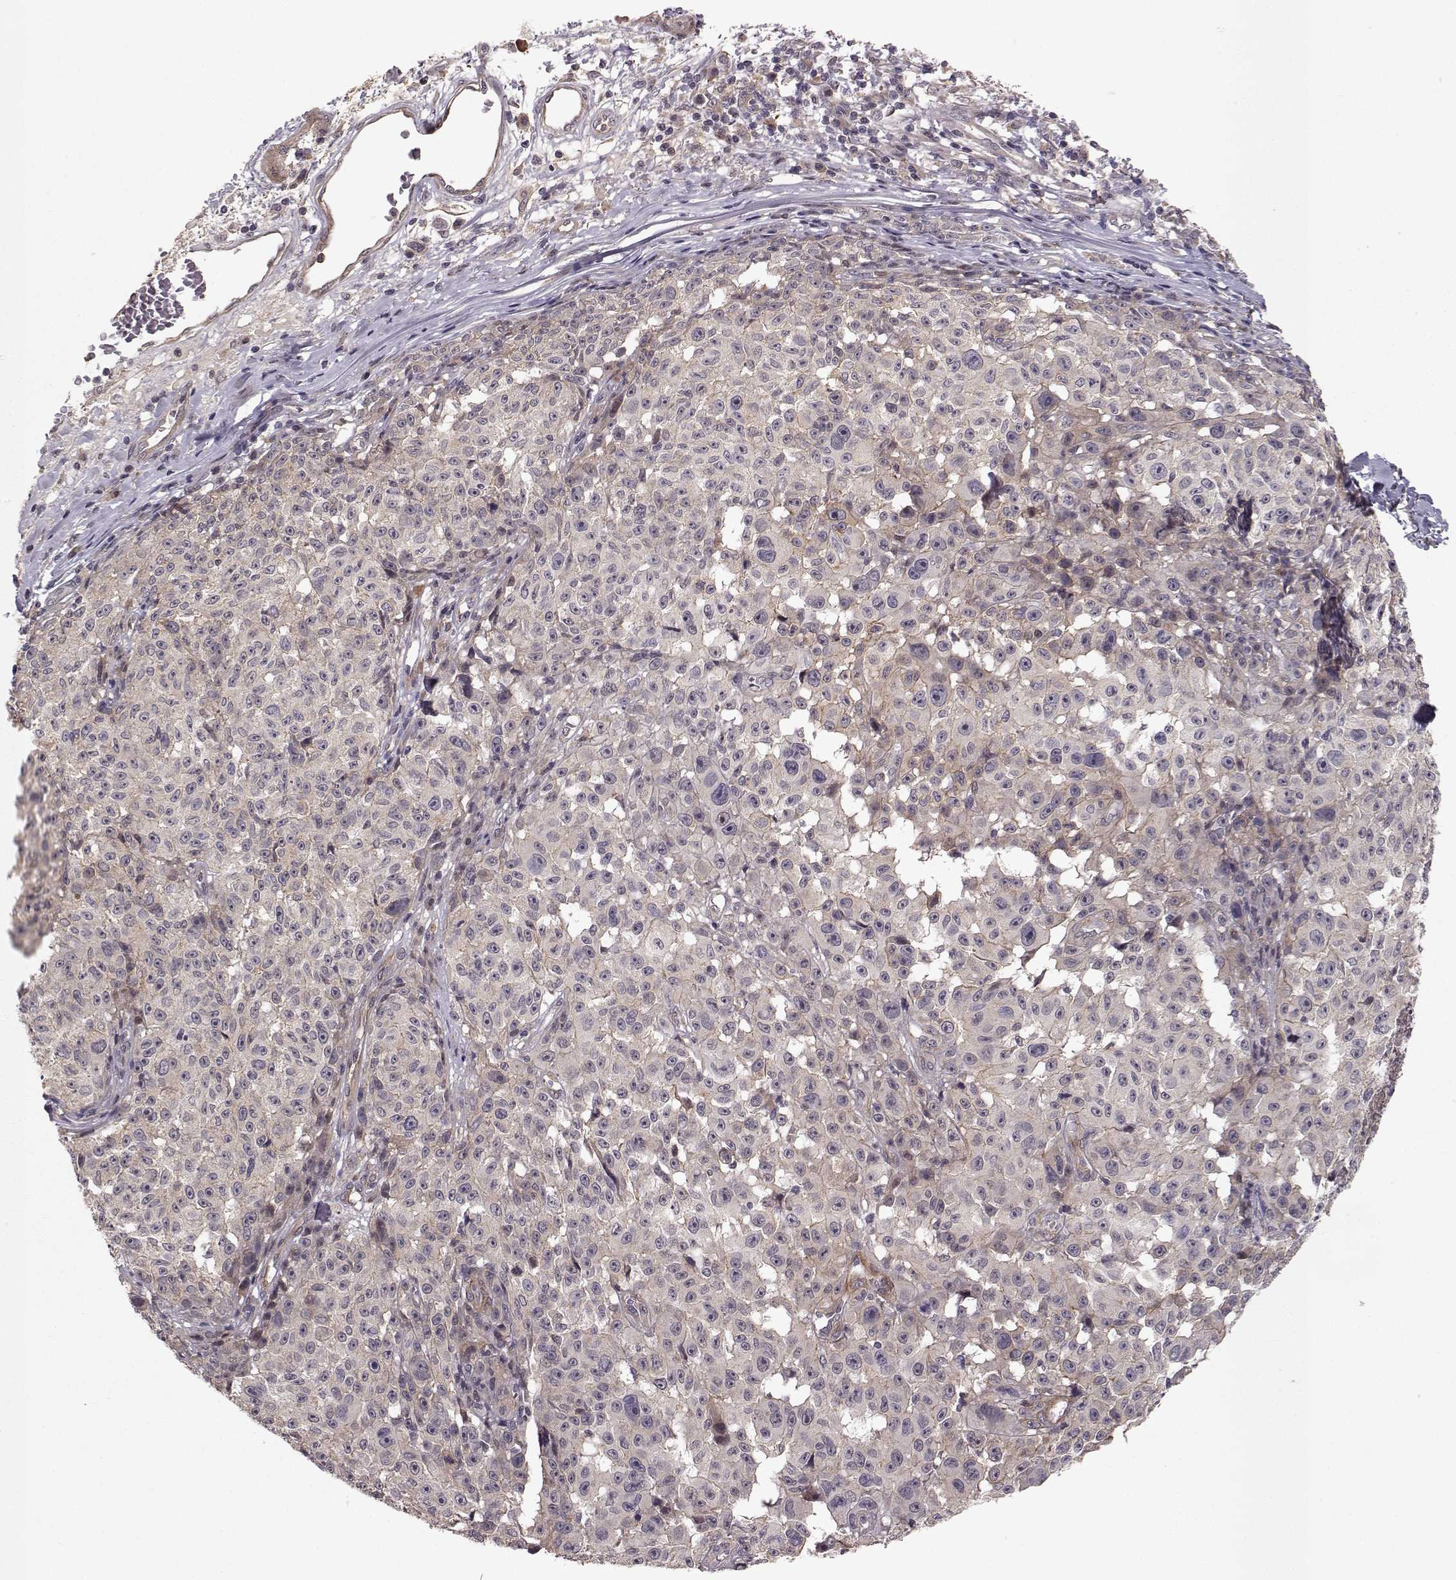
{"staining": {"intensity": "weak", "quantity": "<25%", "location": "cytoplasmic/membranous"}, "tissue": "melanoma", "cell_type": "Tumor cells", "image_type": "cancer", "snomed": [{"axis": "morphology", "description": "Malignant melanoma, NOS"}, {"axis": "topography", "description": "Skin"}], "caption": "Immunohistochemical staining of melanoma demonstrates no significant expression in tumor cells.", "gene": "PLEKHG3", "patient": {"sex": "female", "age": 82}}